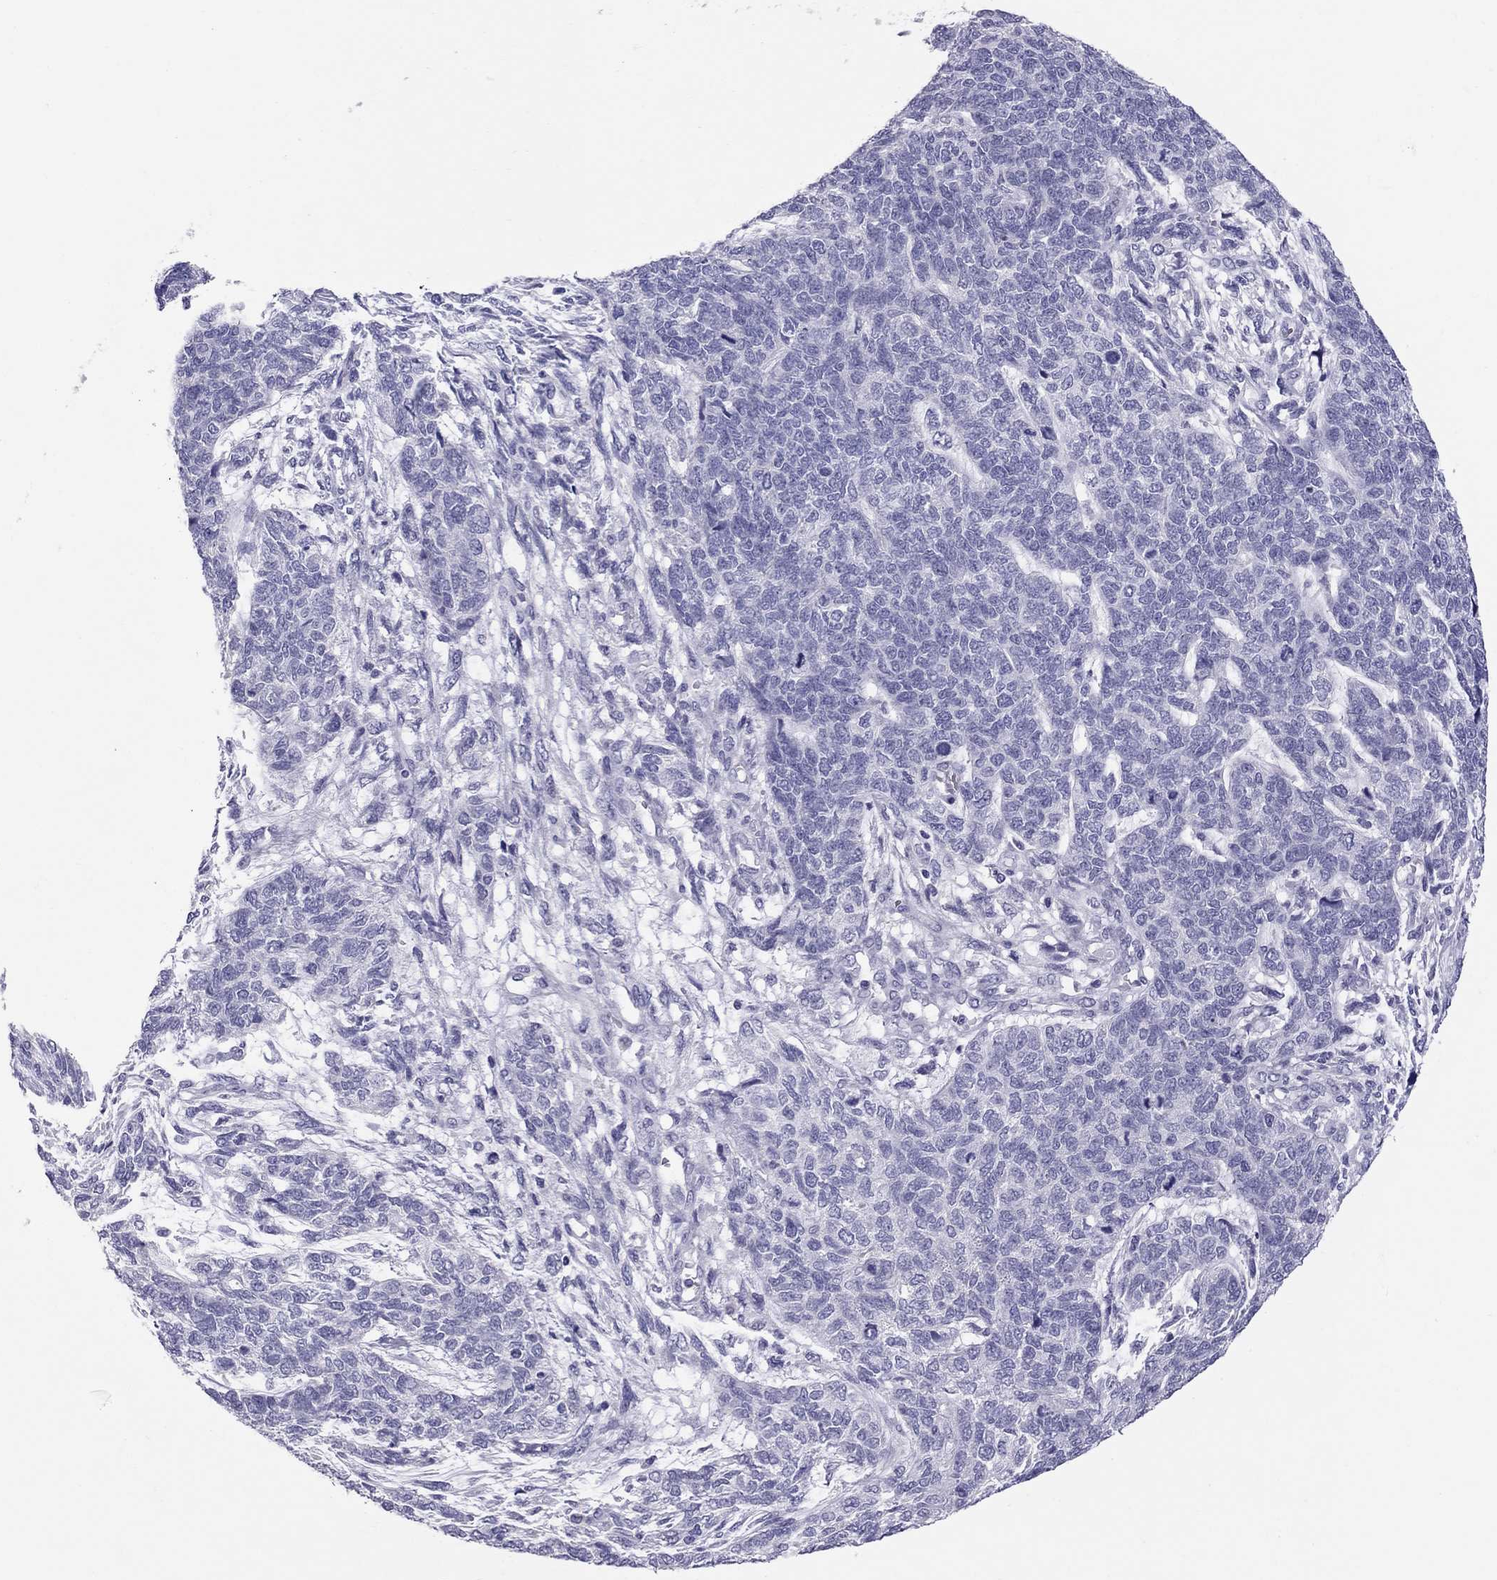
{"staining": {"intensity": "negative", "quantity": "none", "location": "none"}, "tissue": "cervical cancer", "cell_type": "Tumor cells", "image_type": "cancer", "snomed": [{"axis": "morphology", "description": "Squamous cell carcinoma, NOS"}, {"axis": "topography", "description": "Cervix"}], "caption": "DAB (3,3'-diaminobenzidine) immunohistochemical staining of cervical squamous cell carcinoma shows no significant expression in tumor cells.", "gene": "IL17REL", "patient": {"sex": "female", "age": 63}}